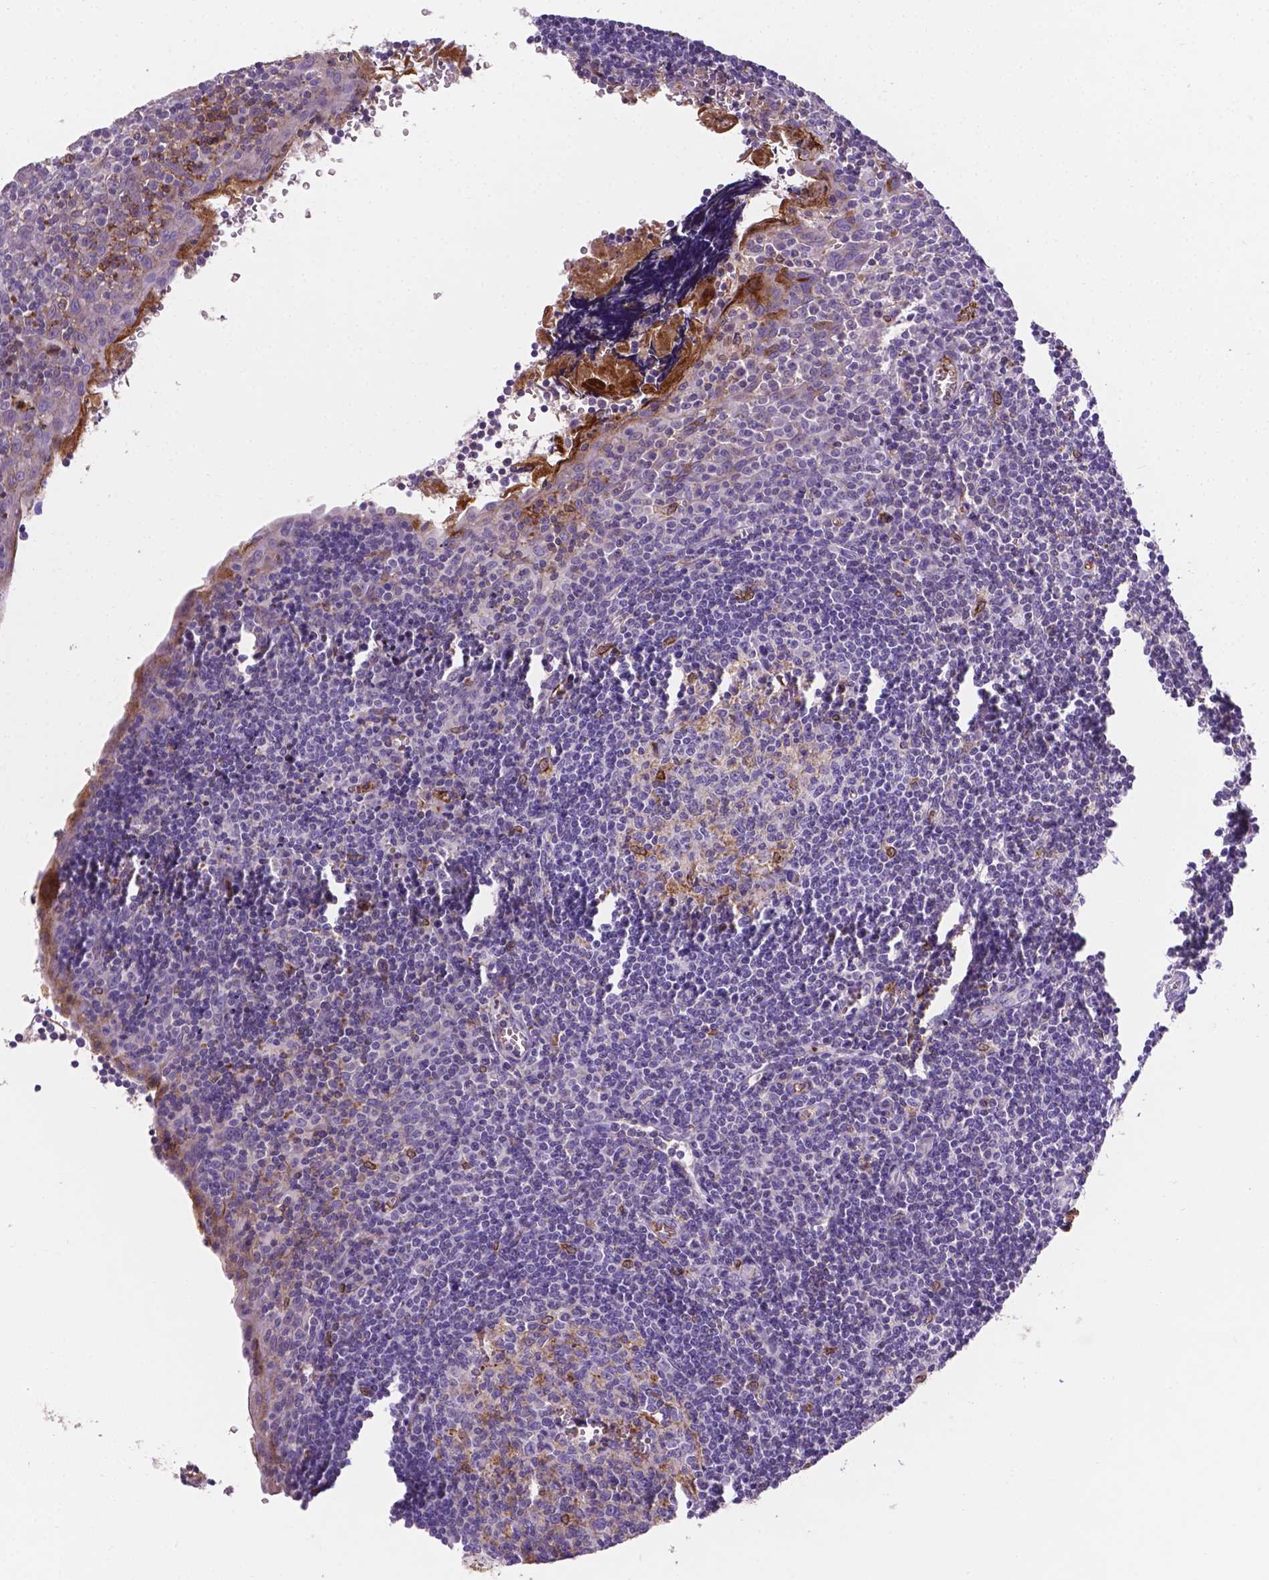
{"staining": {"intensity": "moderate", "quantity": "<25%", "location": "cytoplasmic/membranous"}, "tissue": "tonsil", "cell_type": "Germinal center cells", "image_type": "normal", "snomed": [{"axis": "morphology", "description": "Normal tissue, NOS"}, {"axis": "morphology", "description": "Inflammation, NOS"}, {"axis": "topography", "description": "Tonsil"}], "caption": "Moderate cytoplasmic/membranous positivity for a protein is identified in about <25% of germinal center cells of unremarkable tonsil using immunohistochemistry (IHC).", "gene": "APOE", "patient": {"sex": "female", "age": 31}}